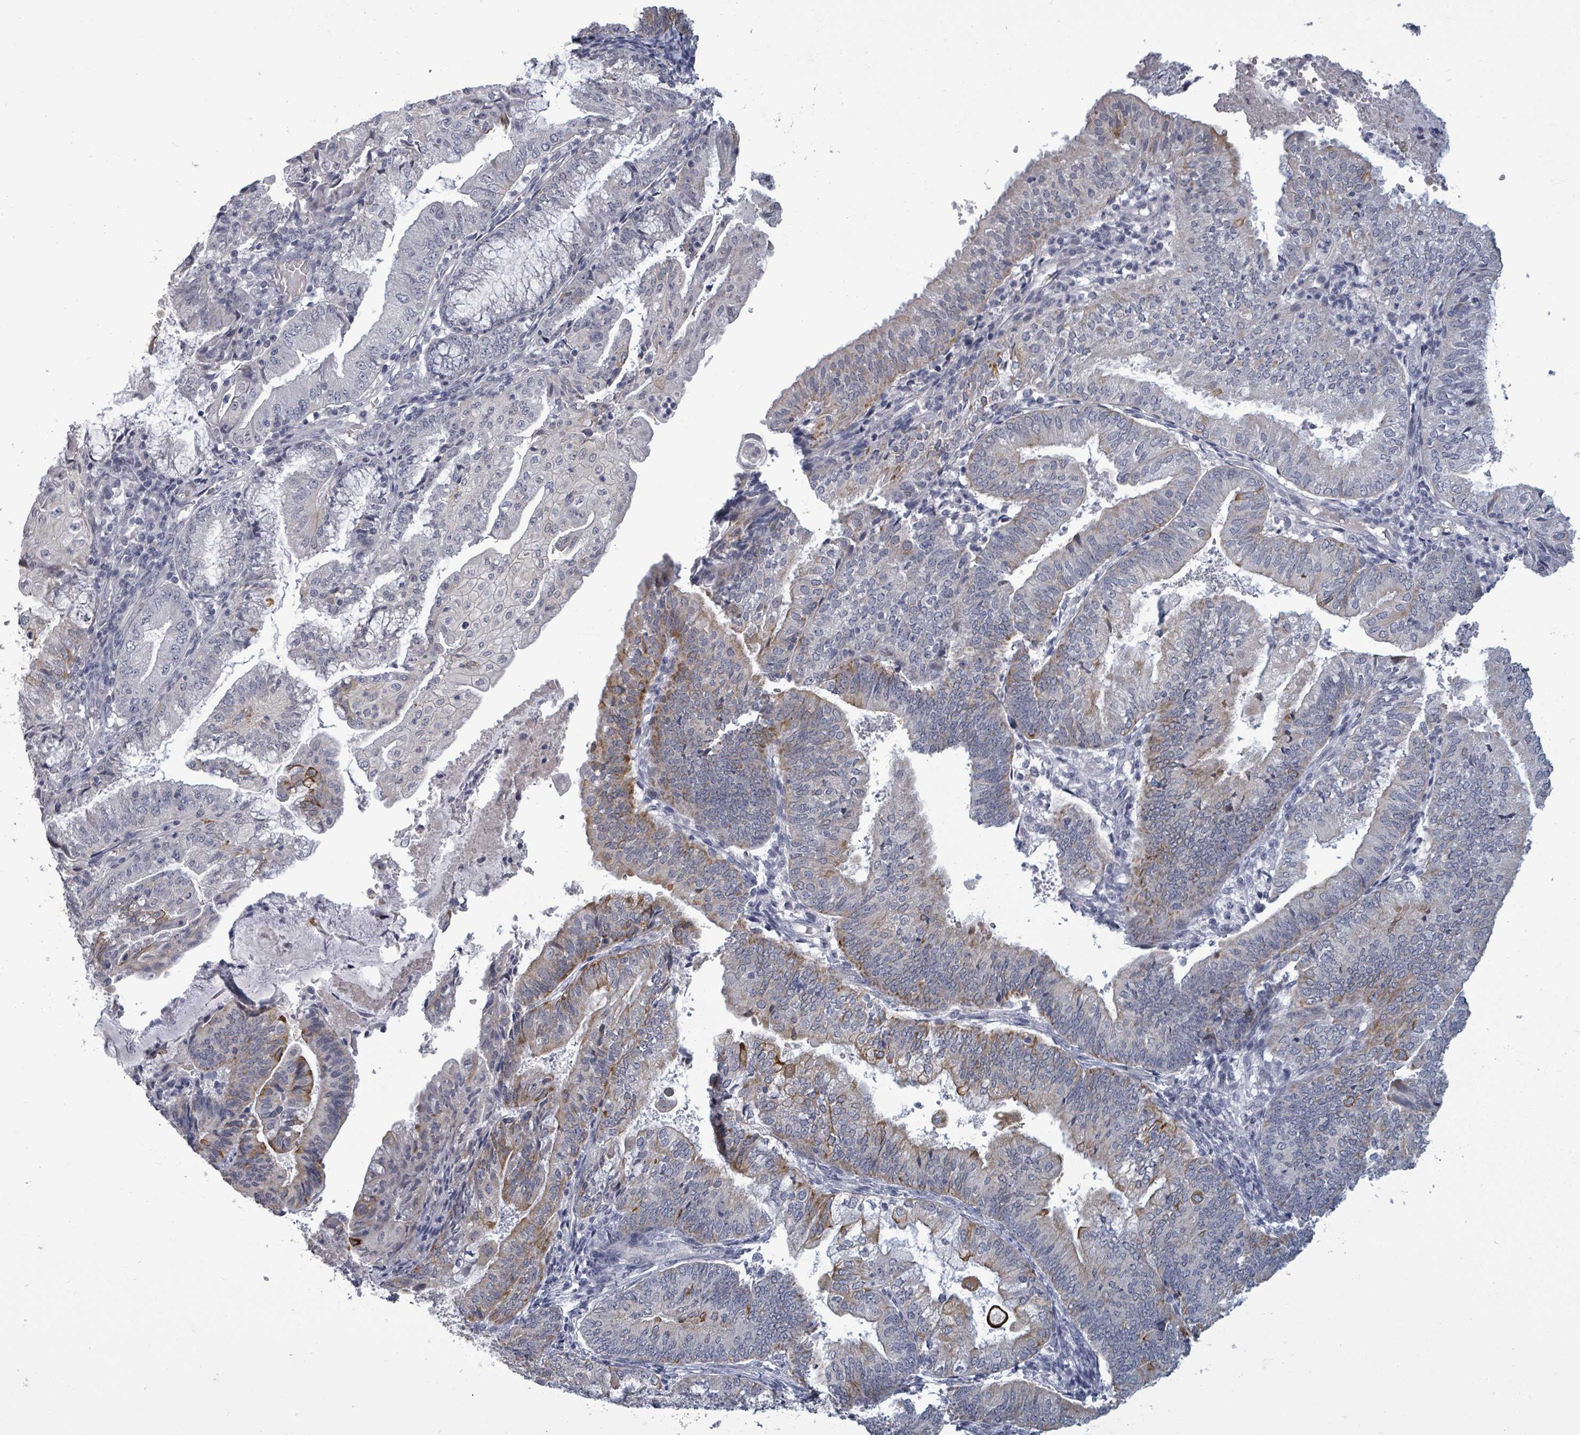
{"staining": {"intensity": "moderate", "quantity": "<25%", "location": "cytoplasmic/membranous"}, "tissue": "endometrial cancer", "cell_type": "Tumor cells", "image_type": "cancer", "snomed": [{"axis": "morphology", "description": "Adenocarcinoma, NOS"}, {"axis": "topography", "description": "Endometrium"}], "caption": "Immunohistochemical staining of endometrial cancer (adenocarcinoma) reveals low levels of moderate cytoplasmic/membranous expression in about <25% of tumor cells. The staining was performed using DAB (3,3'-diaminobenzidine), with brown indicating positive protein expression. Nuclei are stained blue with hematoxylin.", "gene": "PTPN20", "patient": {"sex": "female", "age": 55}}